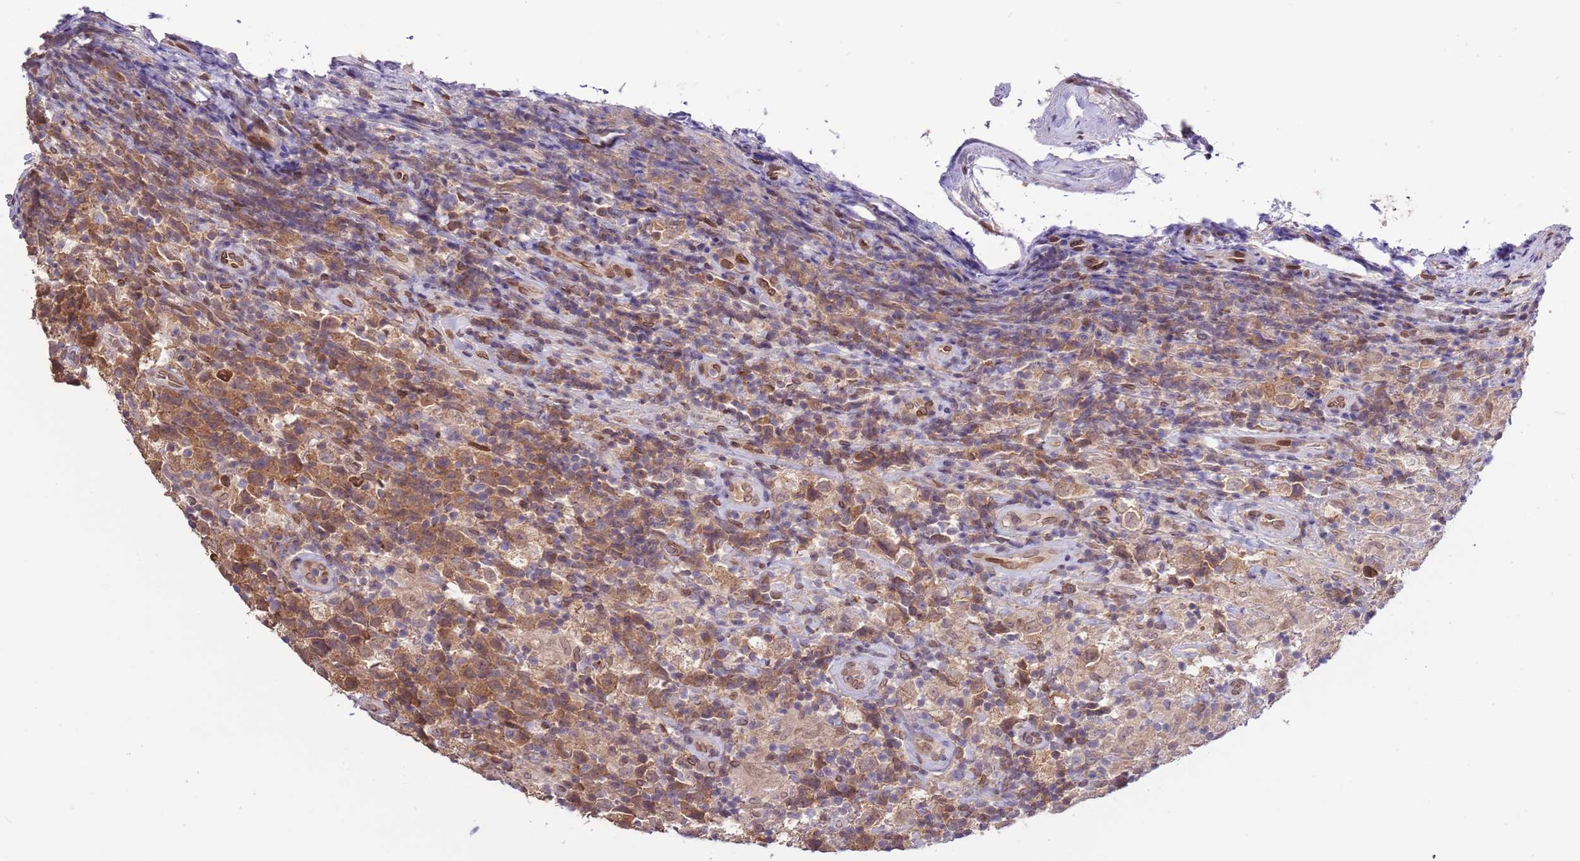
{"staining": {"intensity": "moderate", "quantity": ">75%", "location": "cytoplasmic/membranous"}, "tissue": "testis cancer", "cell_type": "Tumor cells", "image_type": "cancer", "snomed": [{"axis": "morphology", "description": "Seminoma, NOS"}, {"axis": "morphology", "description": "Carcinoma, Embryonal, NOS"}, {"axis": "topography", "description": "Testis"}], "caption": "High-power microscopy captured an immunohistochemistry (IHC) photomicrograph of testis cancer (seminoma), revealing moderate cytoplasmic/membranous staining in approximately >75% of tumor cells. Using DAB (brown) and hematoxylin (blue) stains, captured at high magnification using brightfield microscopy.", "gene": "ZNF665", "patient": {"sex": "male", "age": 41}}